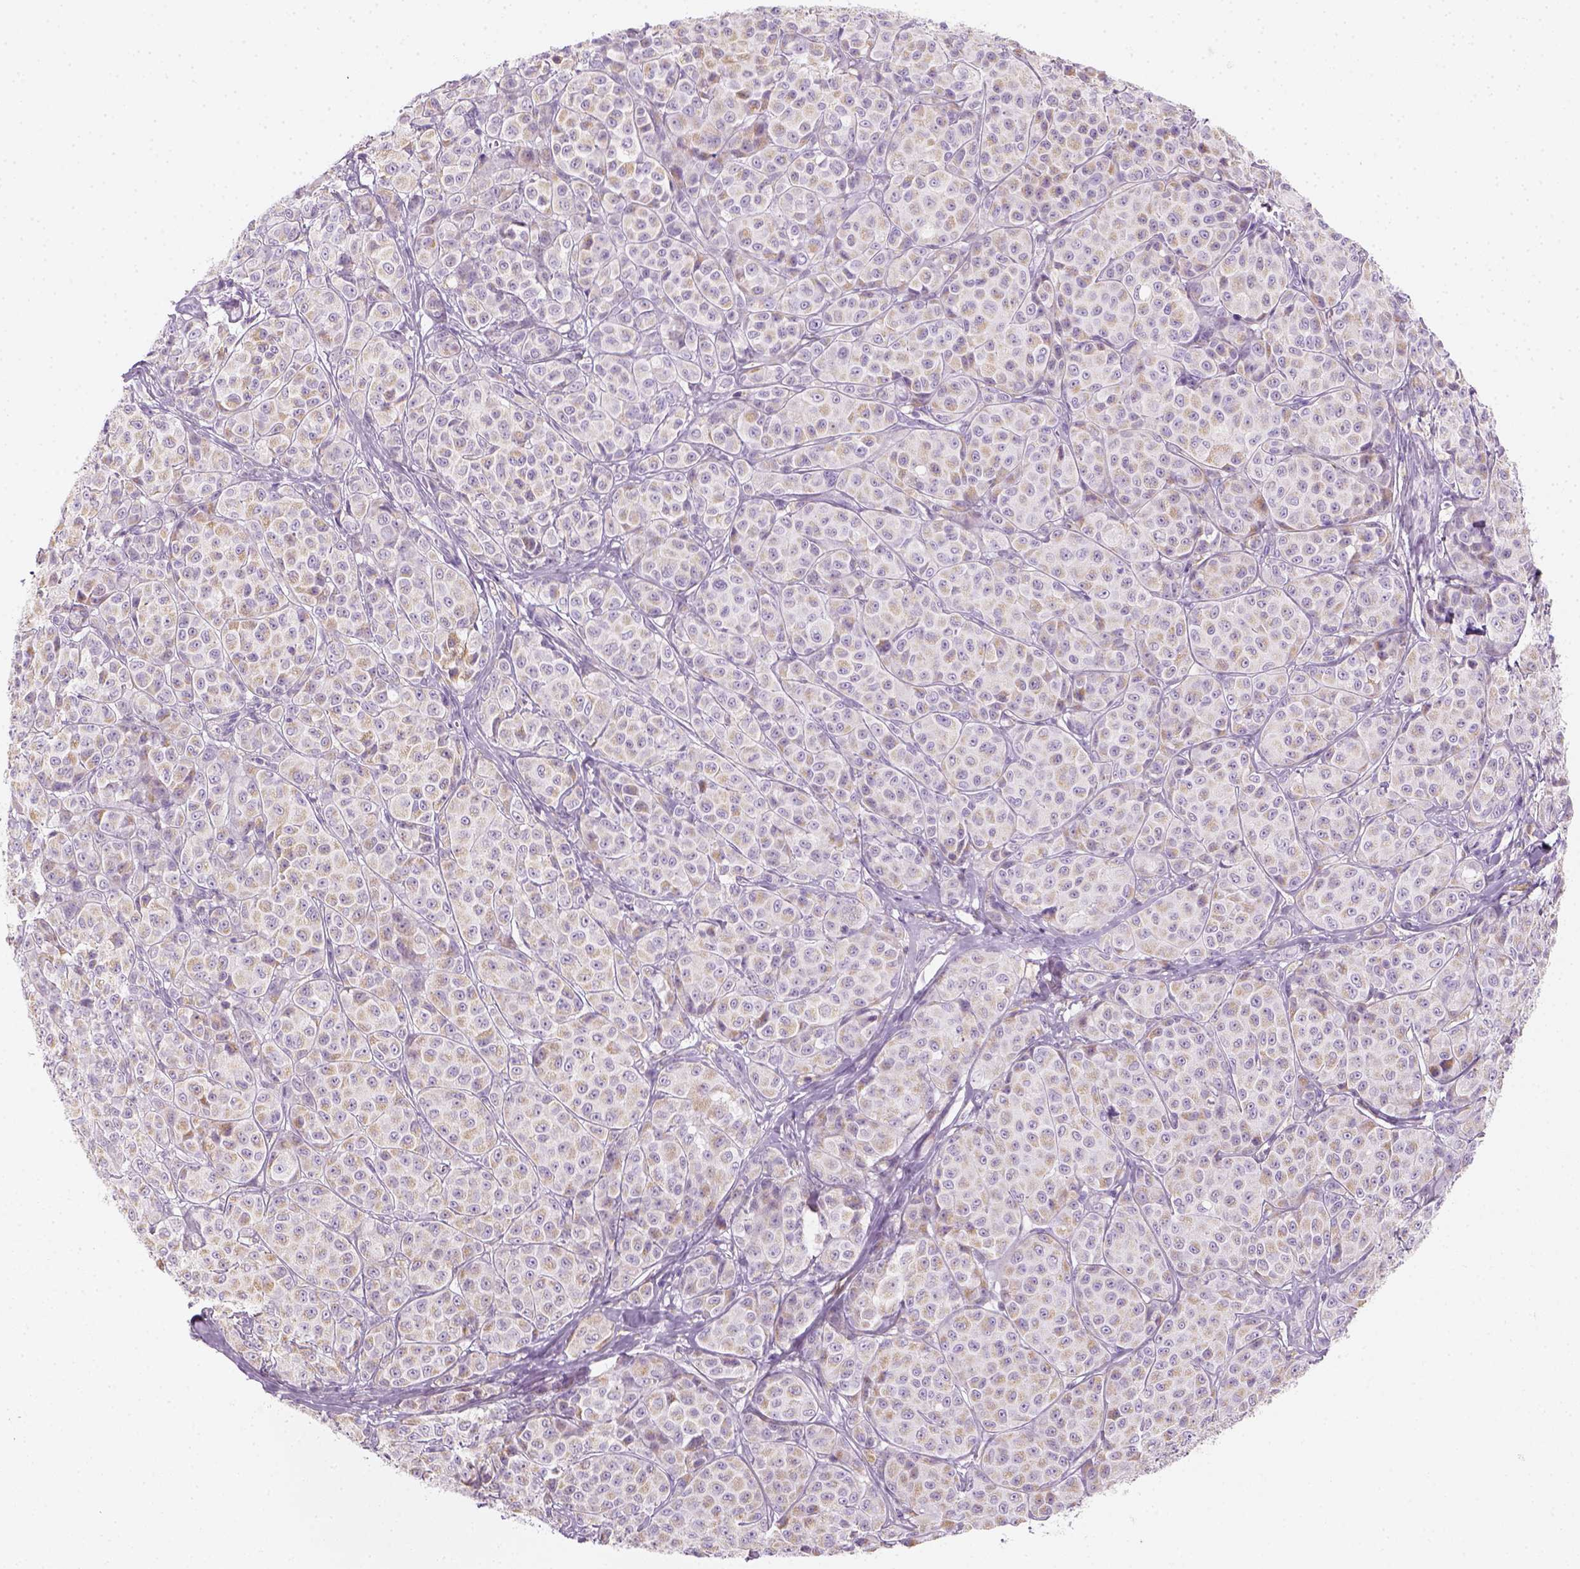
{"staining": {"intensity": "negative", "quantity": "none", "location": "none"}, "tissue": "melanoma", "cell_type": "Tumor cells", "image_type": "cancer", "snomed": [{"axis": "morphology", "description": "Malignant melanoma, NOS"}, {"axis": "topography", "description": "Skin"}], "caption": "This photomicrograph is of malignant melanoma stained with immunohistochemistry (IHC) to label a protein in brown with the nuclei are counter-stained blue. There is no positivity in tumor cells.", "gene": "AWAT2", "patient": {"sex": "male", "age": 89}}